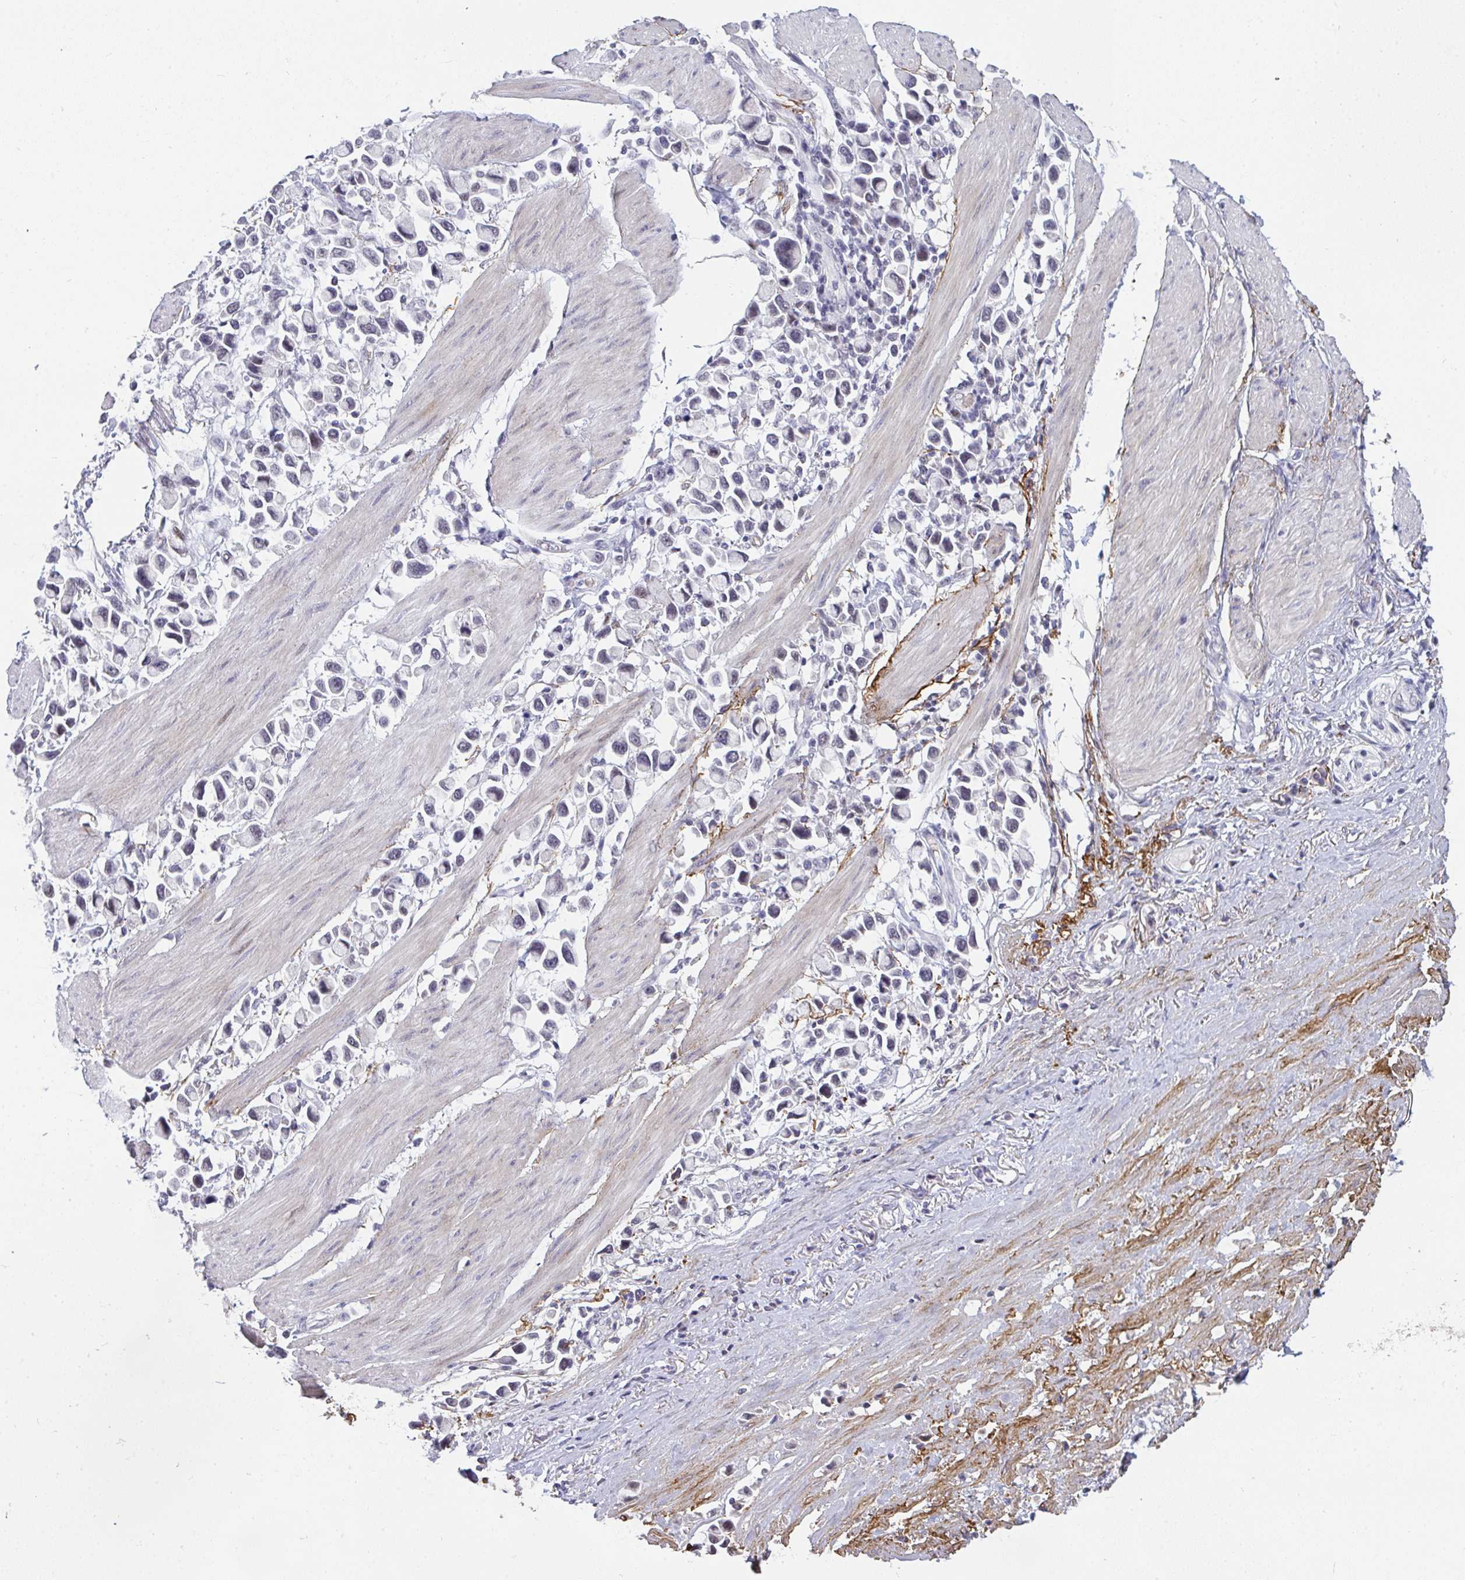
{"staining": {"intensity": "weak", "quantity": "<25%", "location": "nuclear"}, "tissue": "stomach cancer", "cell_type": "Tumor cells", "image_type": "cancer", "snomed": [{"axis": "morphology", "description": "Adenocarcinoma, NOS"}, {"axis": "topography", "description": "Stomach"}], "caption": "DAB (3,3'-diaminobenzidine) immunohistochemical staining of adenocarcinoma (stomach) displays no significant expression in tumor cells.", "gene": "TNMD", "patient": {"sex": "female", "age": 81}}